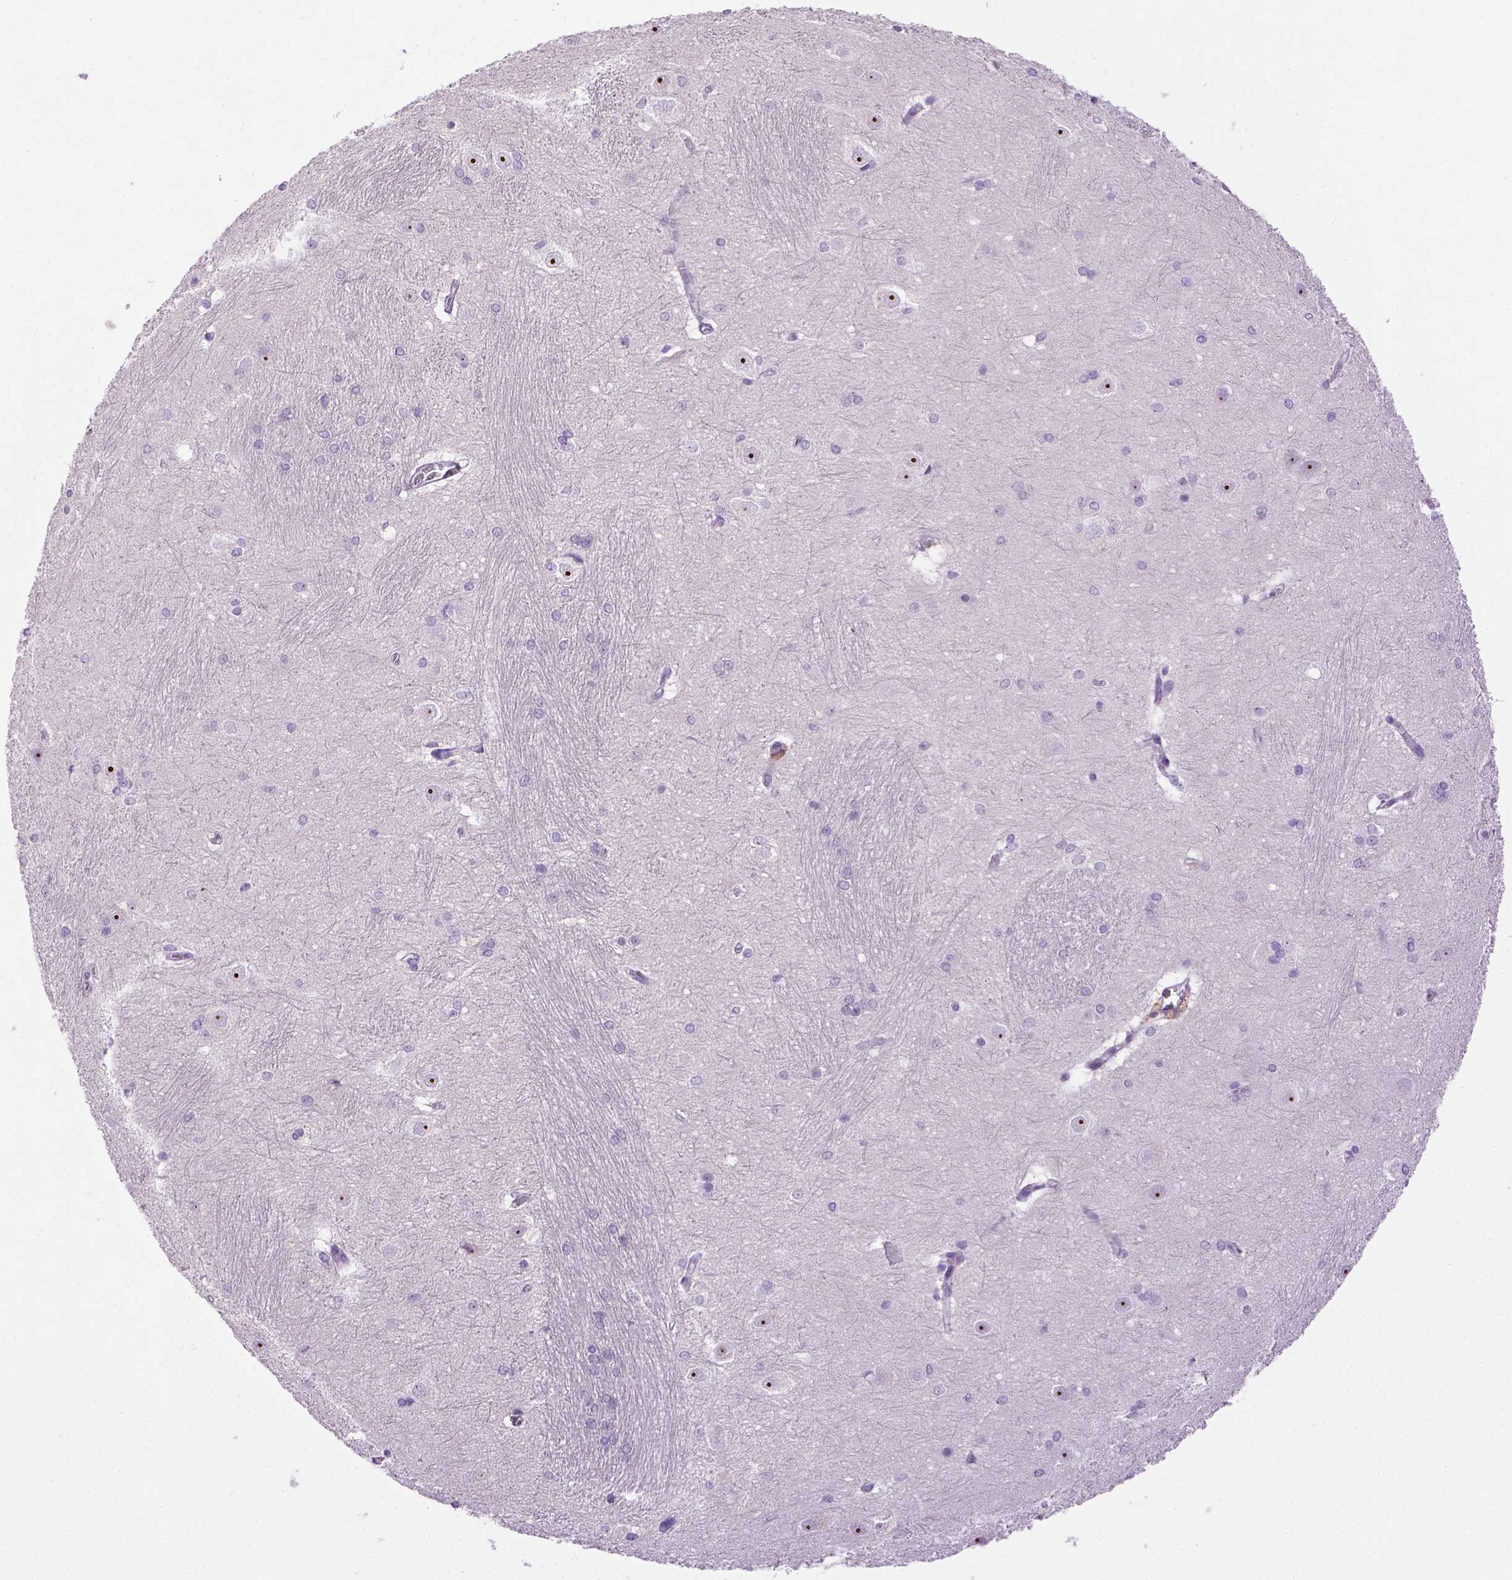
{"staining": {"intensity": "negative", "quantity": "none", "location": "none"}, "tissue": "hippocampus", "cell_type": "Glial cells", "image_type": "normal", "snomed": [{"axis": "morphology", "description": "Normal tissue, NOS"}, {"axis": "topography", "description": "Cerebral cortex"}, {"axis": "topography", "description": "Hippocampus"}], "caption": "The image shows no significant staining in glial cells of hippocampus.", "gene": "UTP4", "patient": {"sex": "female", "age": 19}}